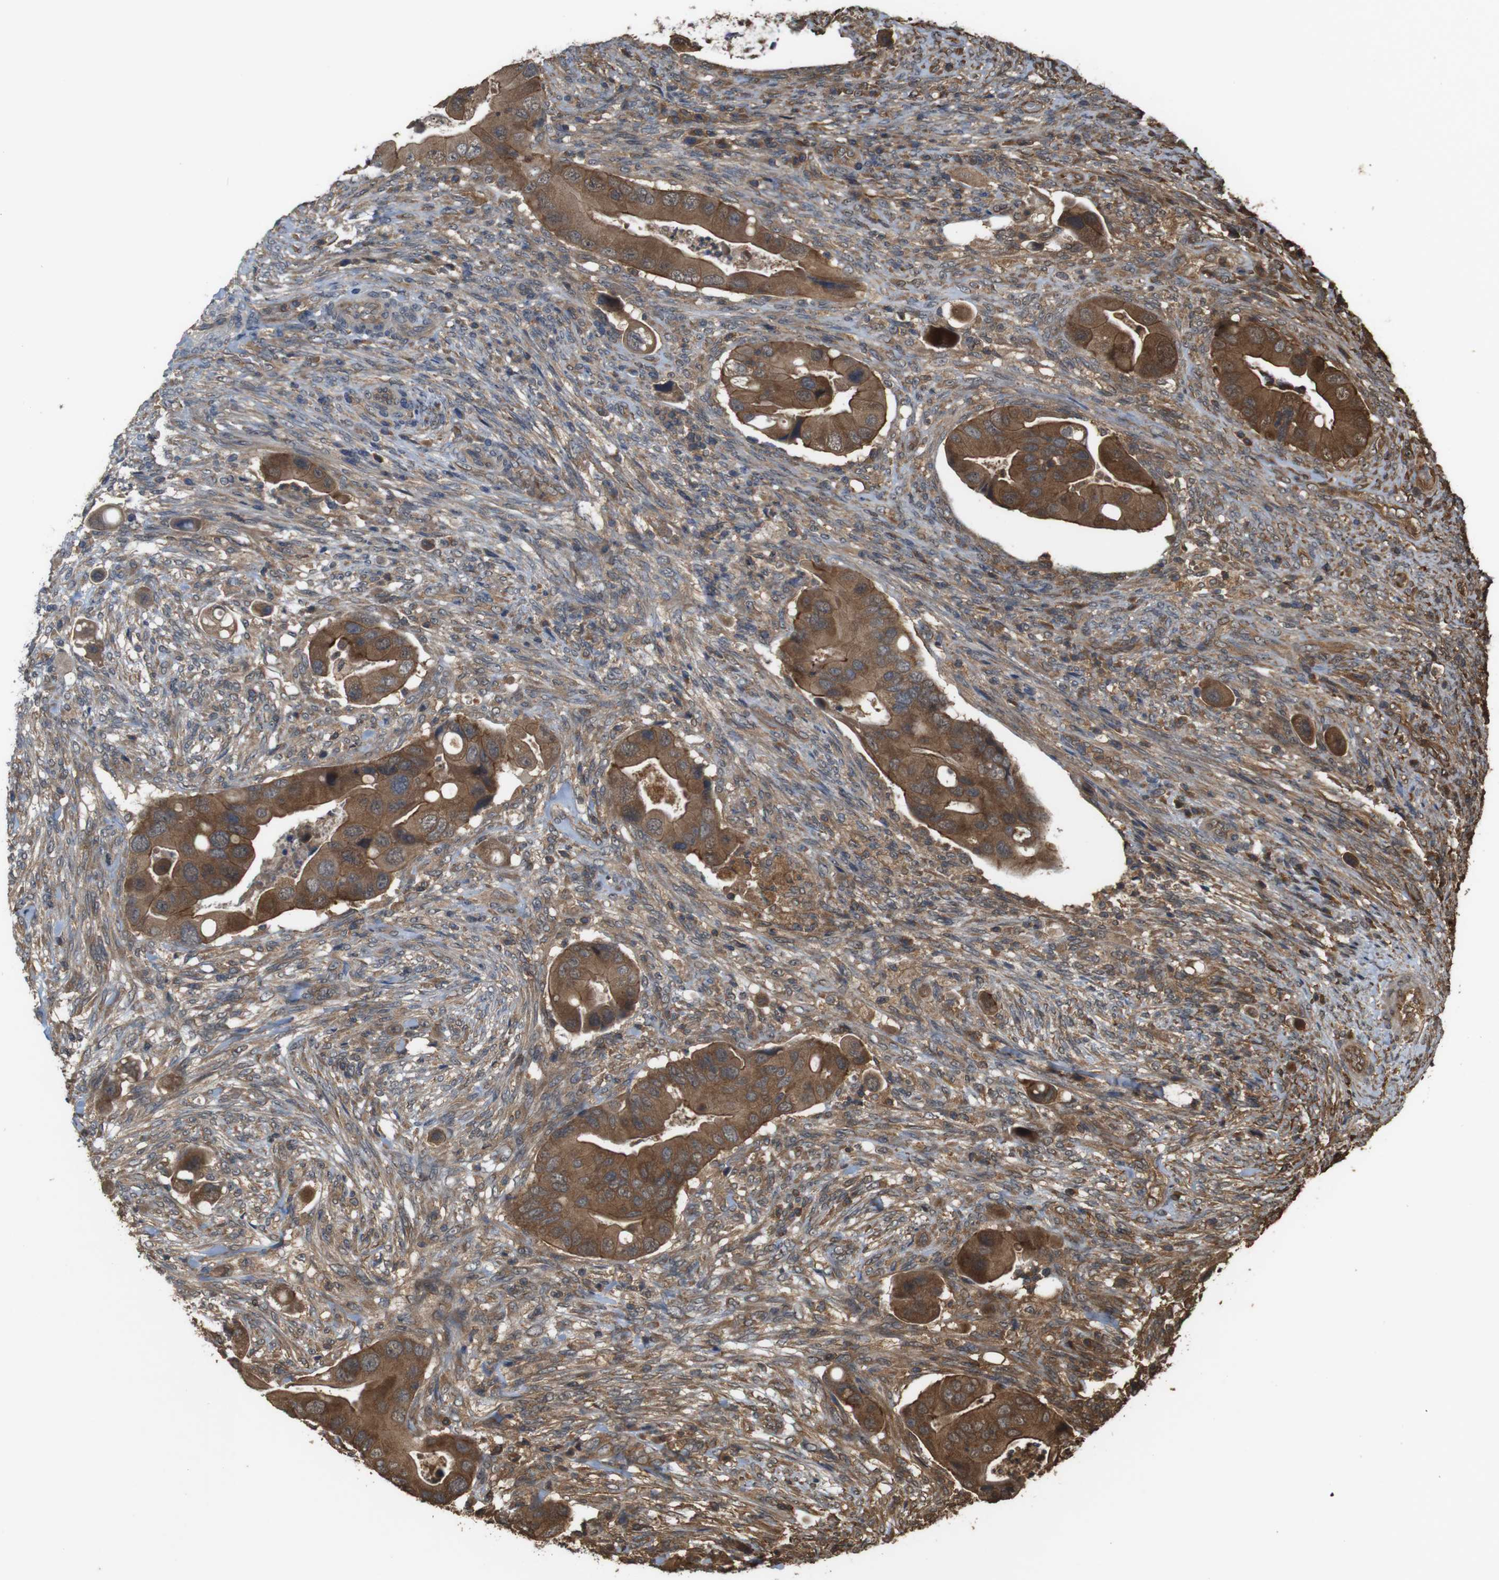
{"staining": {"intensity": "strong", "quantity": ">75%", "location": "cytoplasmic/membranous"}, "tissue": "colorectal cancer", "cell_type": "Tumor cells", "image_type": "cancer", "snomed": [{"axis": "morphology", "description": "Adenocarcinoma, NOS"}, {"axis": "topography", "description": "Rectum"}], "caption": "Immunohistochemistry (IHC) of human colorectal cancer displays high levels of strong cytoplasmic/membranous staining in about >75% of tumor cells.", "gene": "BAG4", "patient": {"sex": "female", "age": 57}}